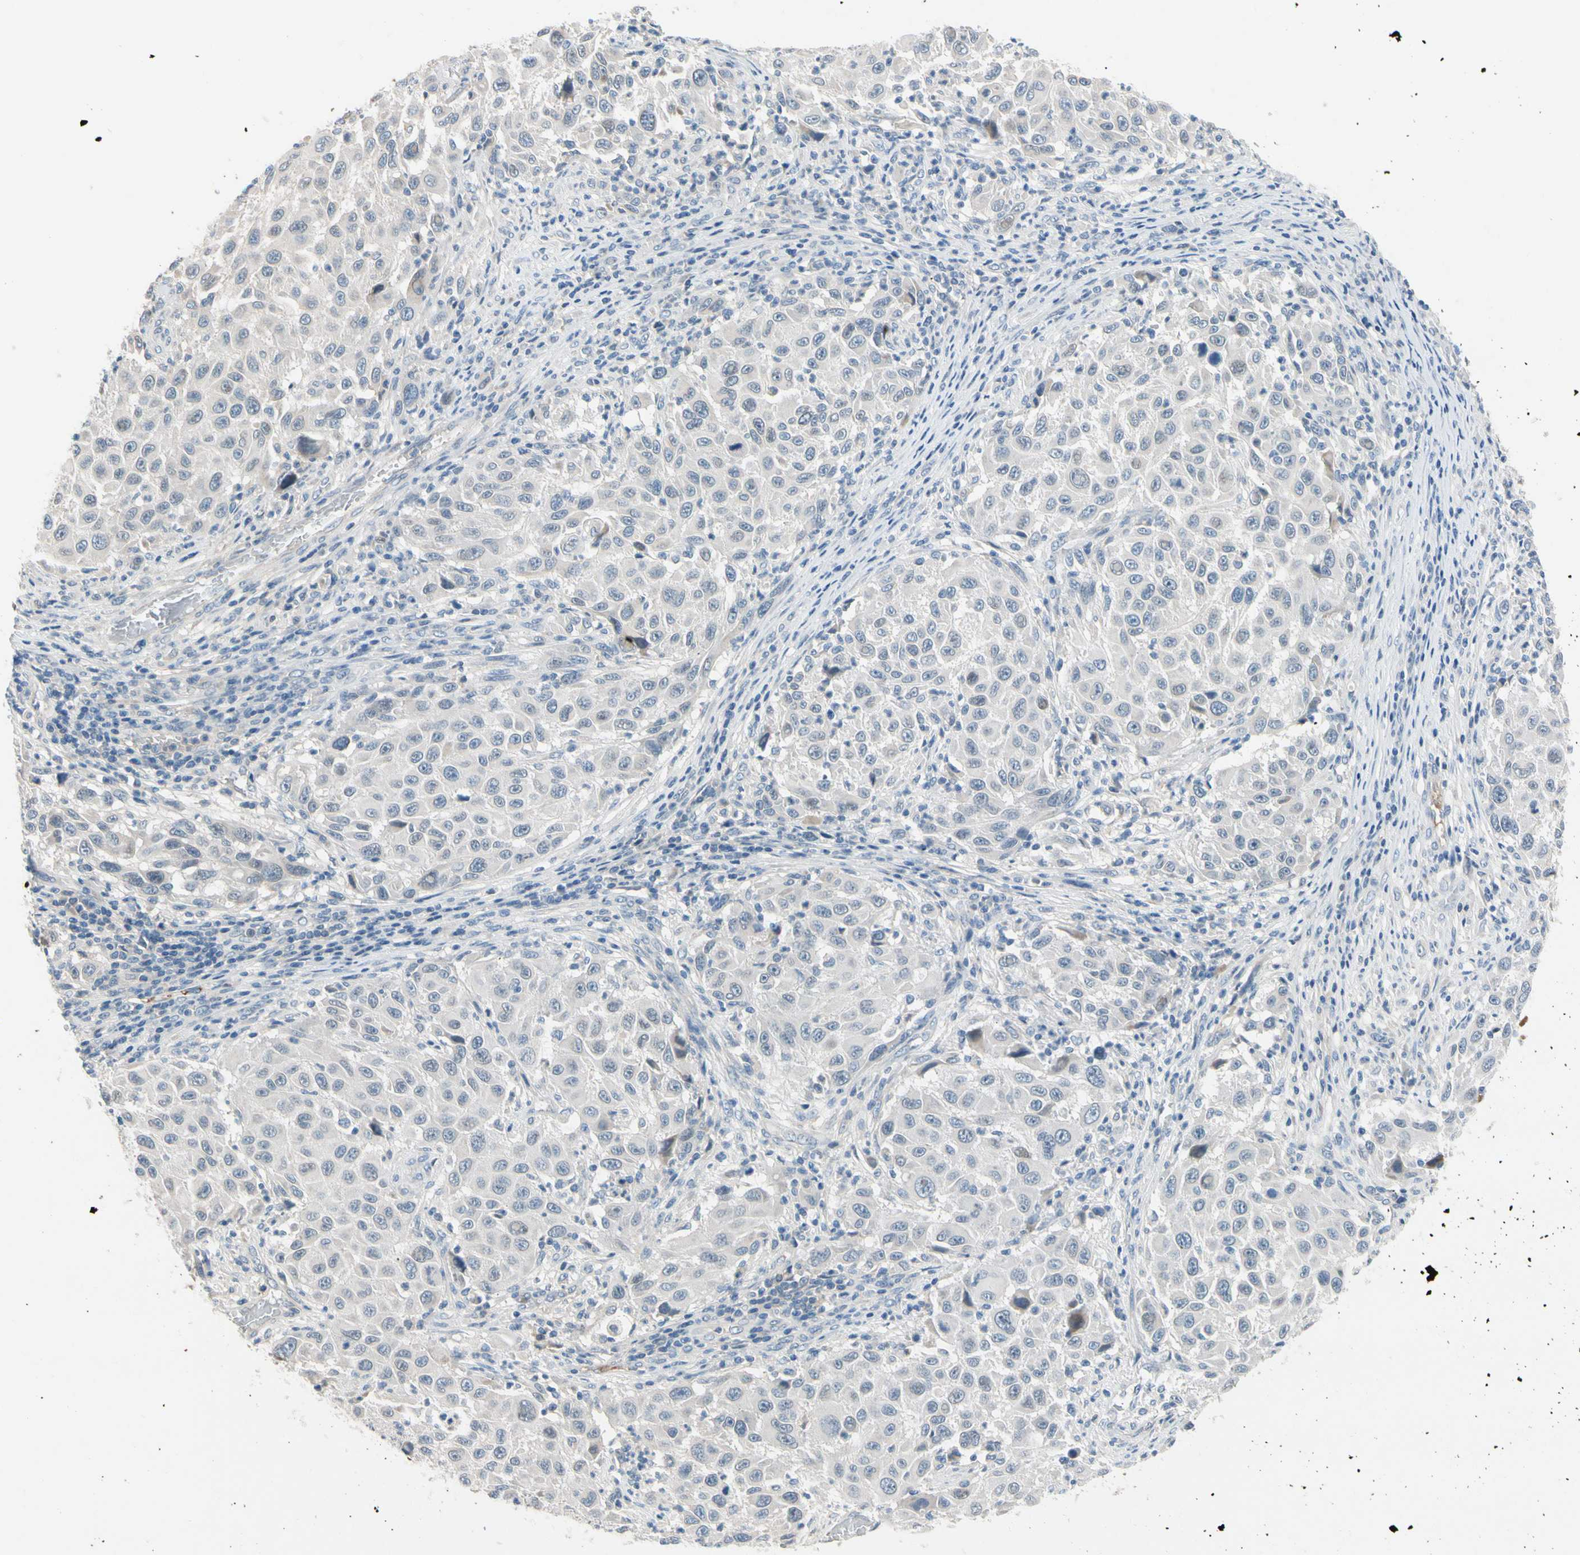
{"staining": {"intensity": "negative", "quantity": "none", "location": "none"}, "tissue": "melanoma", "cell_type": "Tumor cells", "image_type": "cancer", "snomed": [{"axis": "morphology", "description": "Malignant melanoma, Metastatic site"}, {"axis": "topography", "description": "Lymph node"}], "caption": "Human malignant melanoma (metastatic site) stained for a protein using immunohistochemistry (IHC) displays no expression in tumor cells.", "gene": "CNDP1", "patient": {"sex": "male", "age": 61}}